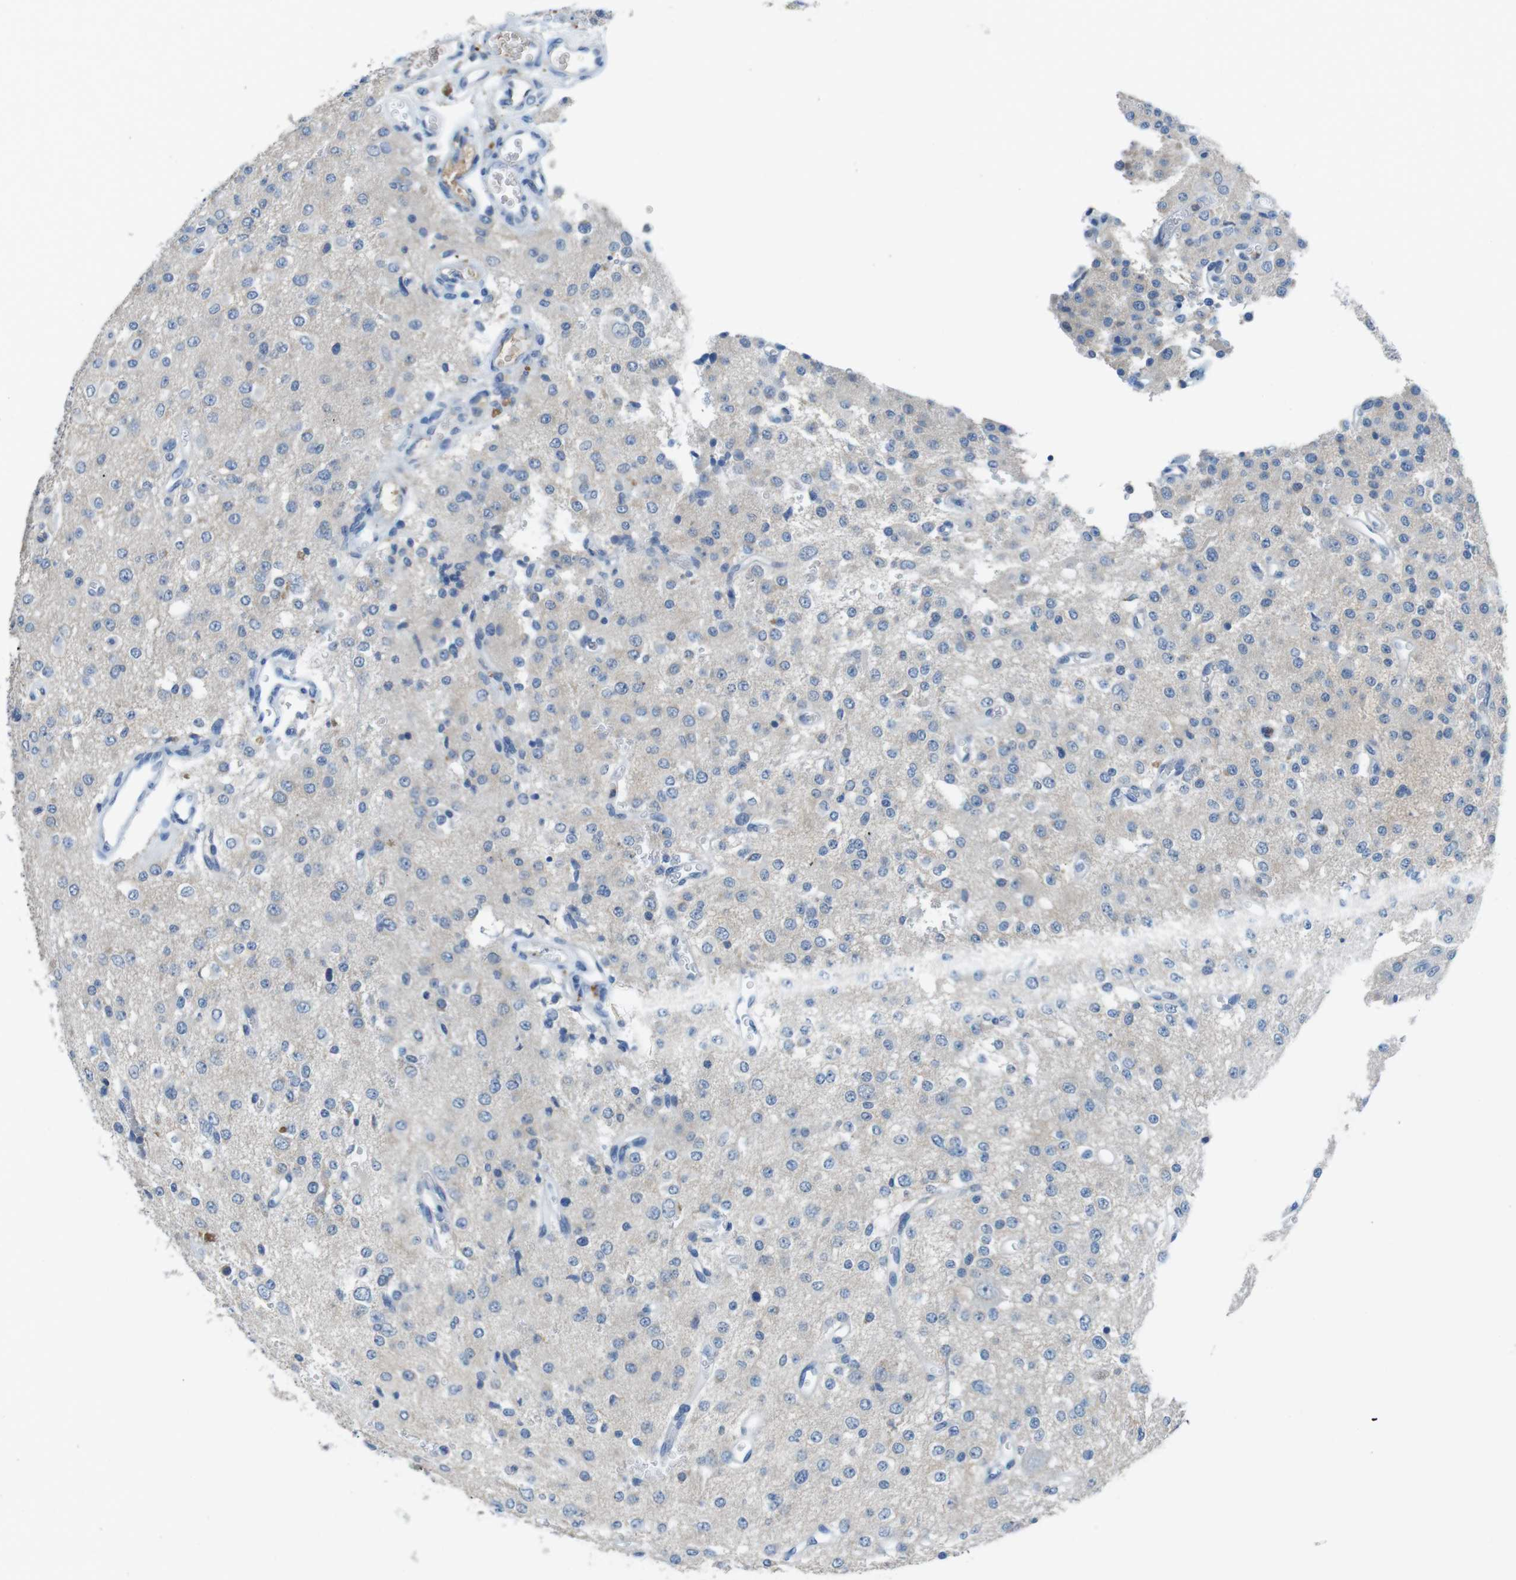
{"staining": {"intensity": "negative", "quantity": "none", "location": "none"}, "tissue": "glioma", "cell_type": "Tumor cells", "image_type": "cancer", "snomed": [{"axis": "morphology", "description": "Glioma, malignant, Low grade"}, {"axis": "topography", "description": "Brain"}], "caption": "DAB (3,3'-diaminobenzidine) immunohistochemical staining of malignant glioma (low-grade) reveals no significant staining in tumor cells.", "gene": "TMPRSS15", "patient": {"sex": "male", "age": 38}}